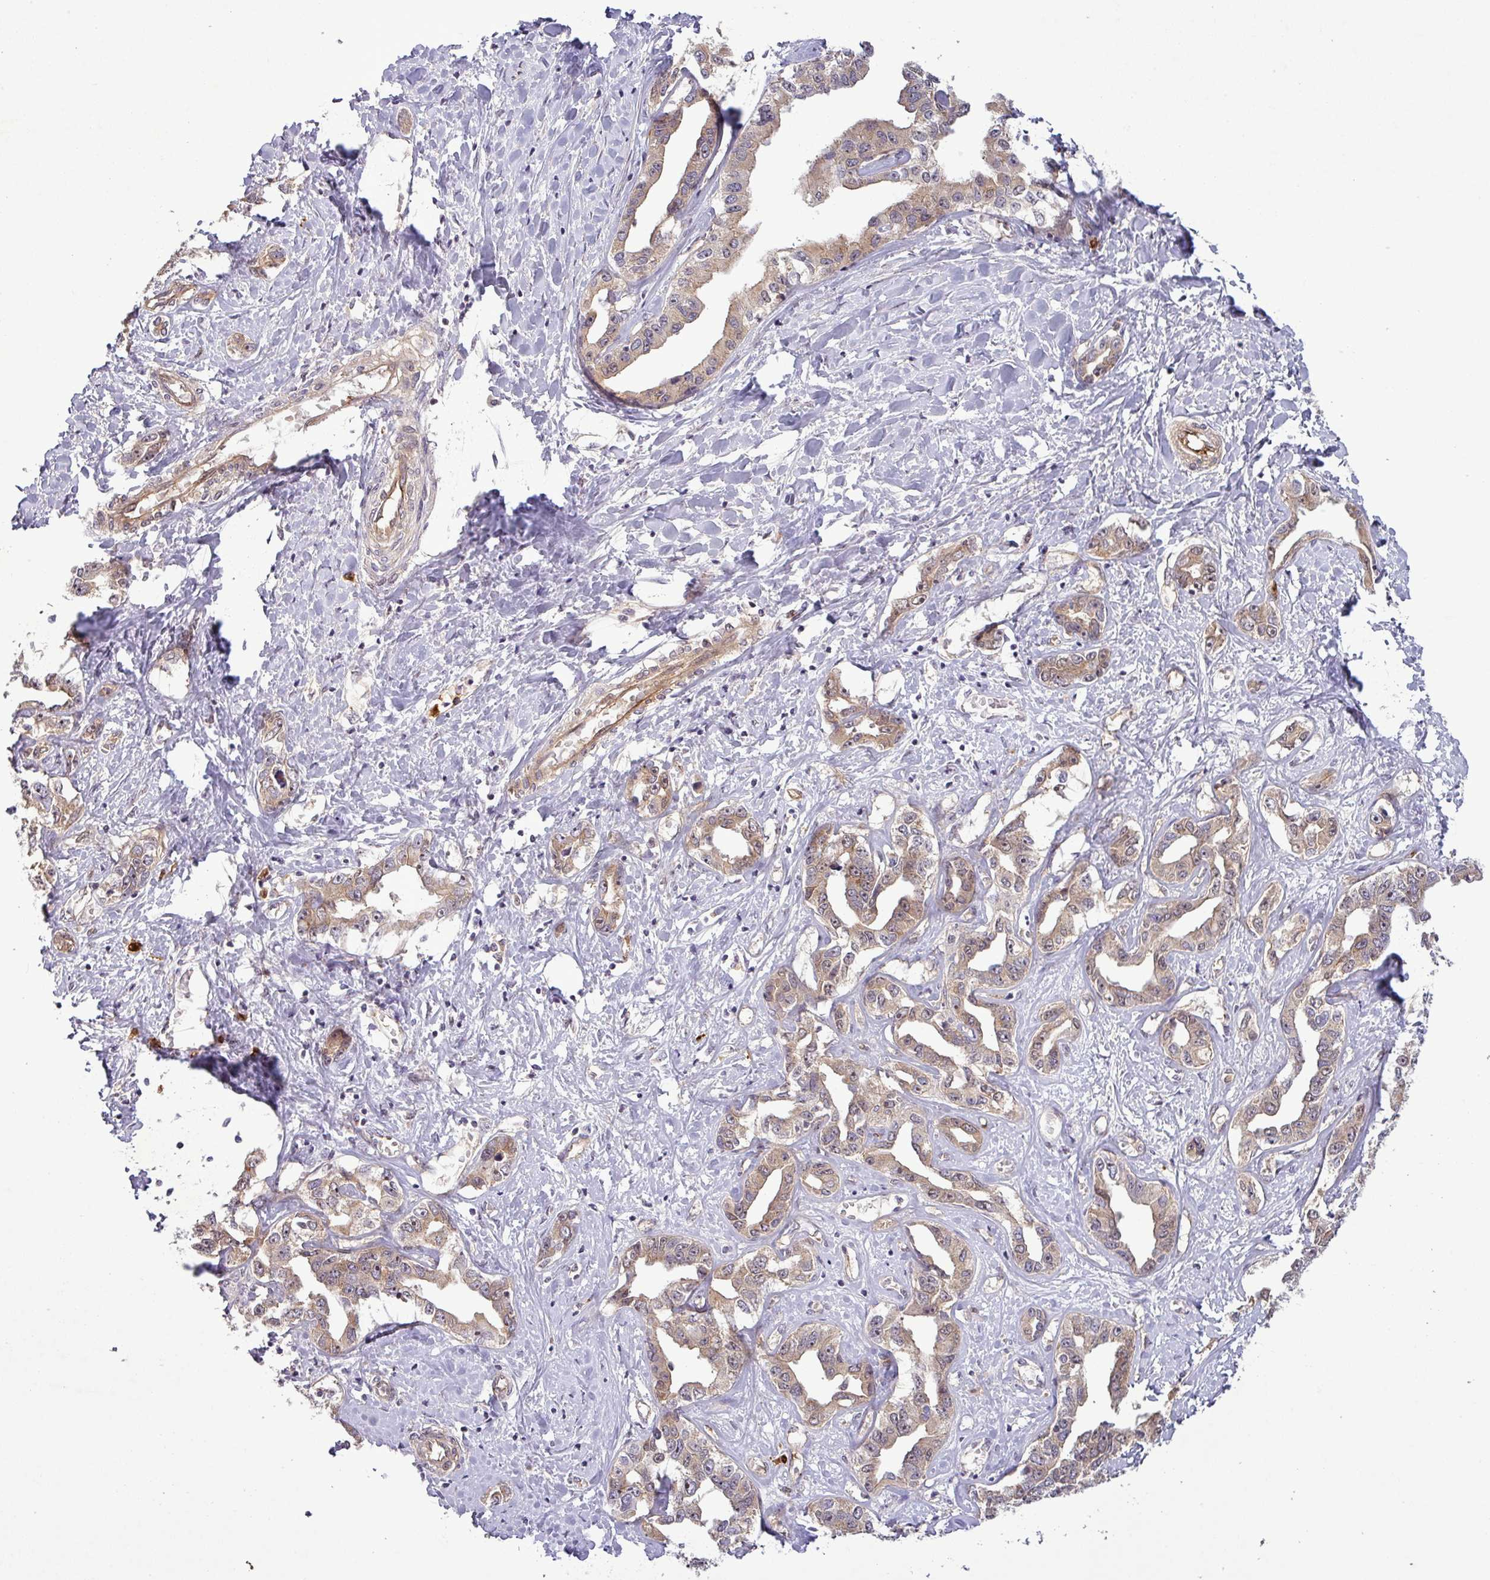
{"staining": {"intensity": "weak", "quantity": ">75%", "location": "cytoplasmic/membranous,nuclear"}, "tissue": "liver cancer", "cell_type": "Tumor cells", "image_type": "cancer", "snomed": [{"axis": "morphology", "description": "Cholangiocarcinoma"}, {"axis": "topography", "description": "Liver"}], "caption": "Liver cancer (cholangiocarcinoma) was stained to show a protein in brown. There is low levels of weak cytoplasmic/membranous and nuclear positivity in about >75% of tumor cells.", "gene": "PCDH1", "patient": {"sex": "male", "age": 59}}